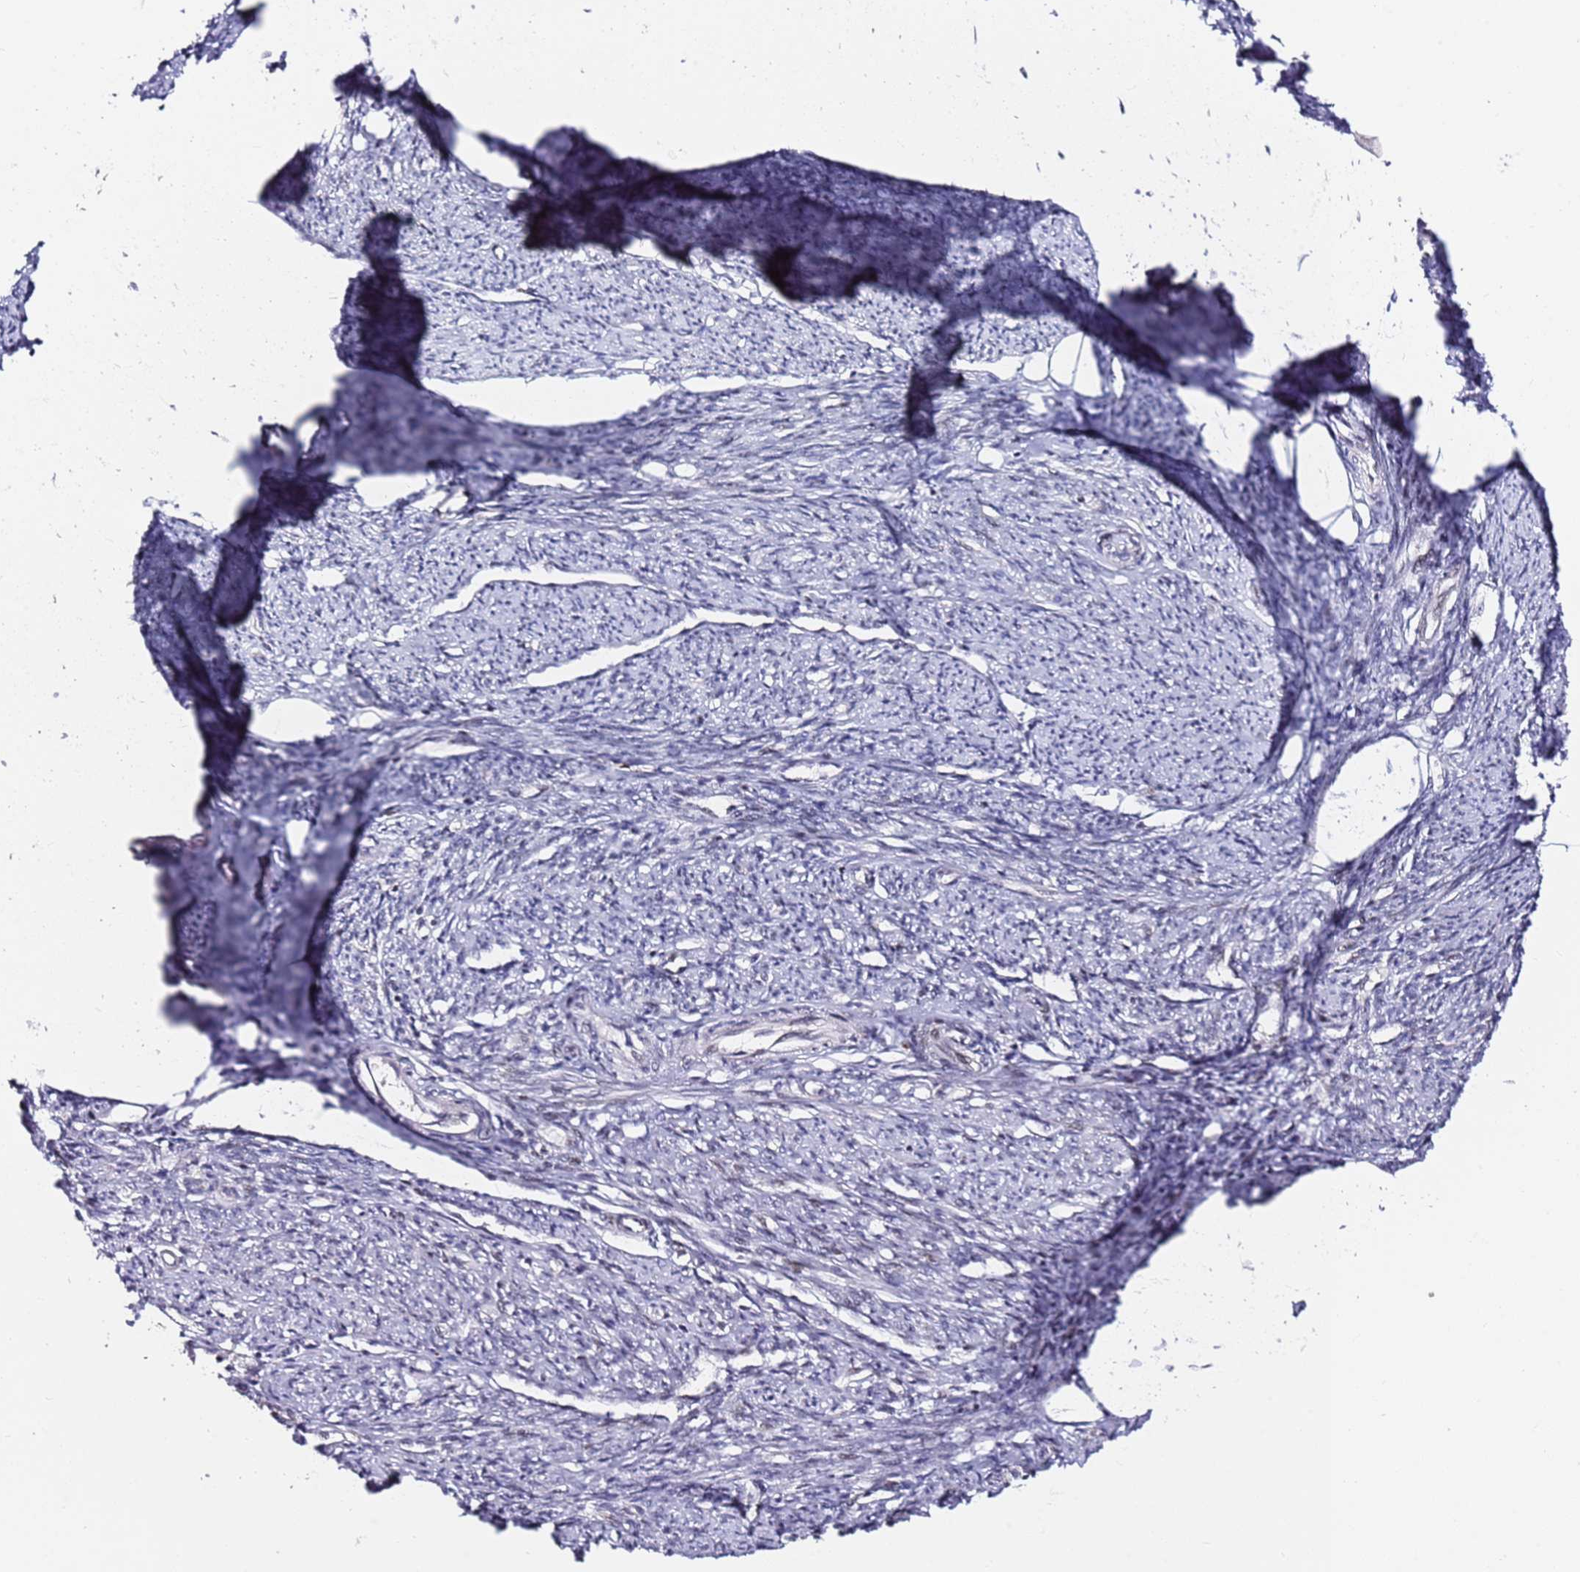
{"staining": {"intensity": "weak", "quantity": "<25%", "location": "nuclear"}, "tissue": "smooth muscle", "cell_type": "Smooth muscle cells", "image_type": "normal", "snomed": [{"axis": "morphology", "description": "Normal tissue, NOS"}, {"axis": "topography", "description": "Smooth muscle"}, {"axis": "topography", "description": "Uterus"}], "caption": "Immunohistochemistry of normal human smooth muscle shows no positivity in smooth muscle cells. (Stains: DAB (3,3'-diaminobenzidine) IHC with hematoxylin counter stain, Microscopy: brightfield microscopy at high magnification).", "gene": "FCF1", "patient": {"sex": "female", "age": 59}}